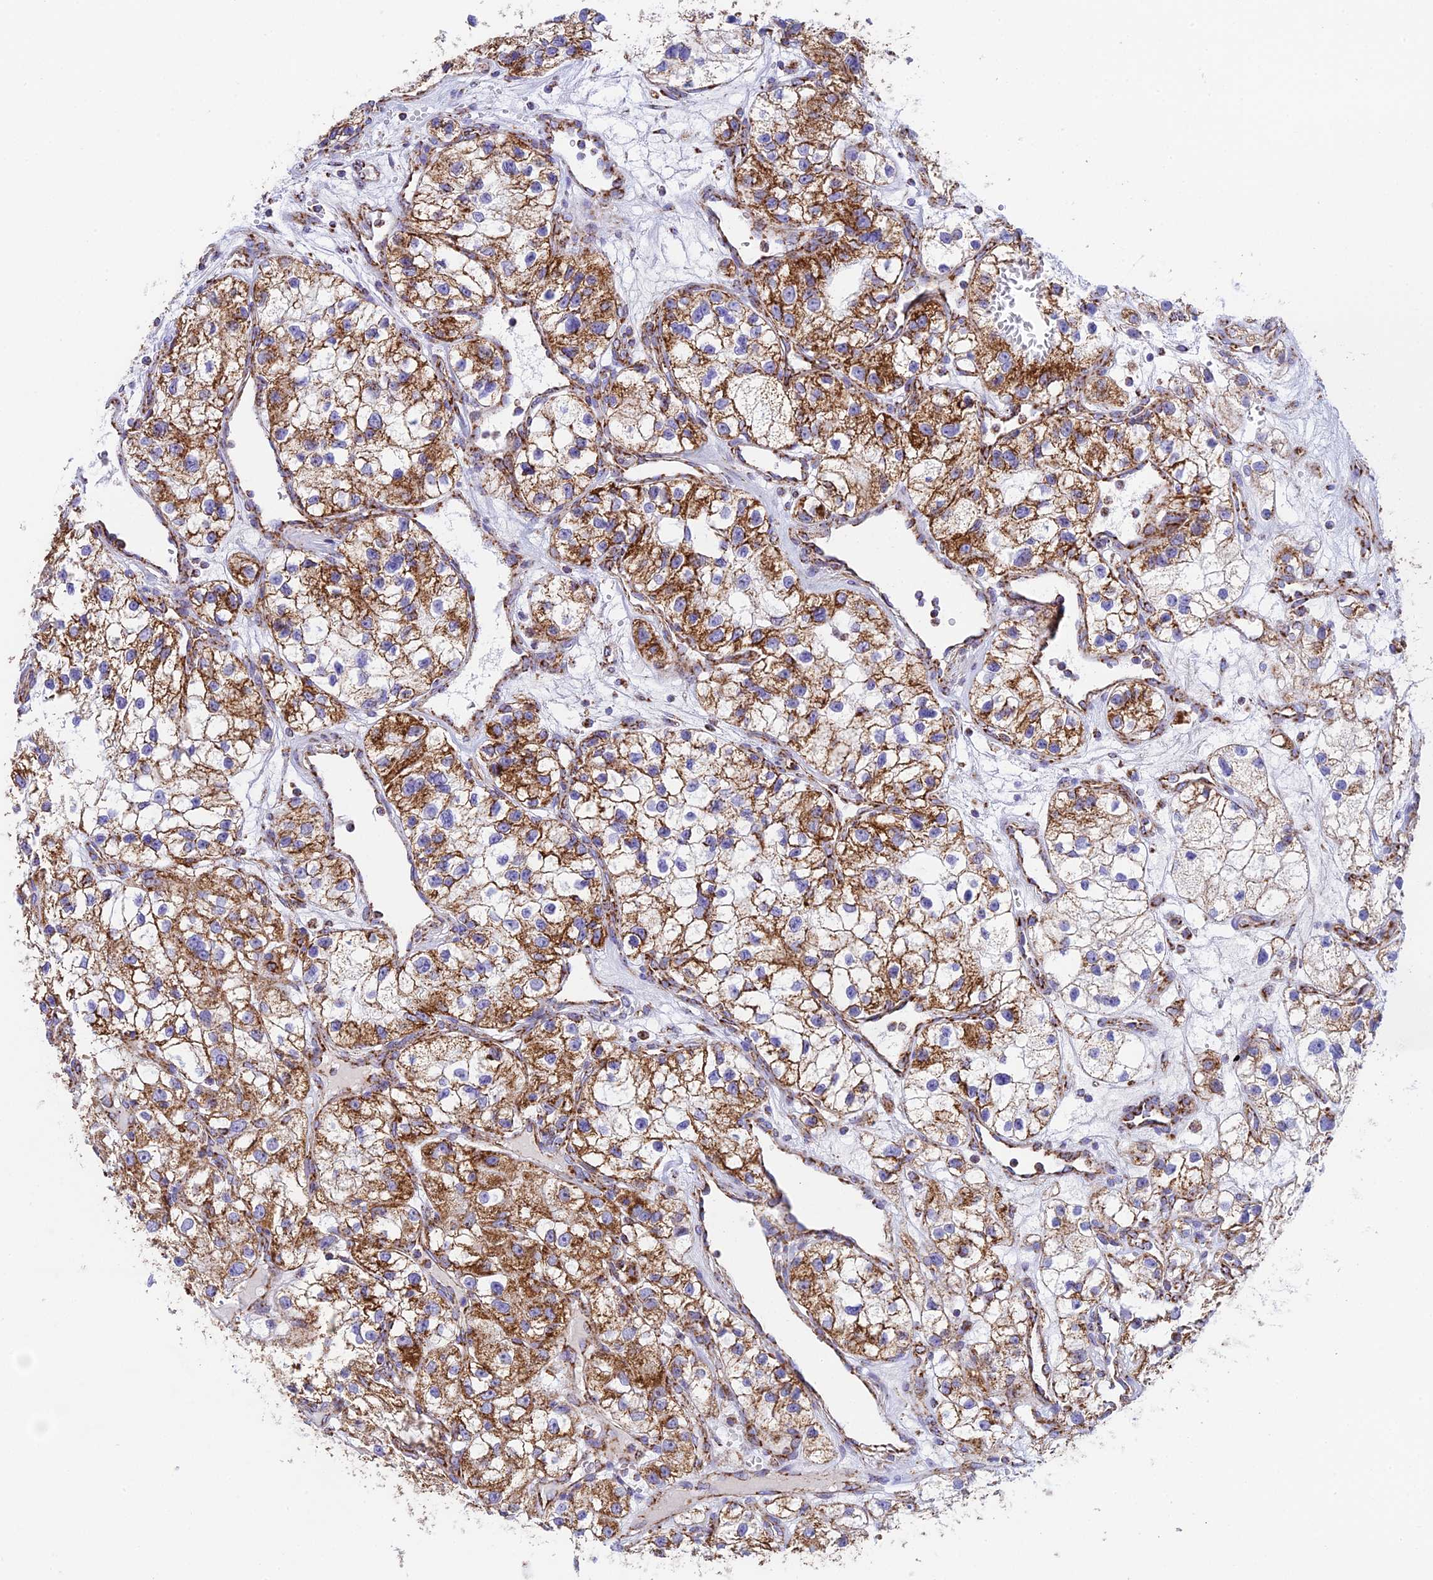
{"staining": {"intensity": "strong", "quantity": "25%-75%", "location": "cytoplasmic/membranous"}, "tissue": "renal cancer", "cell_type": "Tumor cells", "image_type": "cancer", "snomed": [{"axis": "morphology", "description": "Adenocarcinoma, NOS"}, {"axis": "topography", "description": "Kidney"}], "caption": "Protein analysis of renal adenocarcinoma tissue shows strong cytoplasmic/membranous staining in approximately 25%-75% of tumor cells. The protein is stained brown, and the nuclei are stained in blue (DAB (3,3'-diaminobenzidine) IHC with brightfield microscopy, high magnification).", "gene": "CHCHD3", "patient": {"sex": "female", "age": 57}}